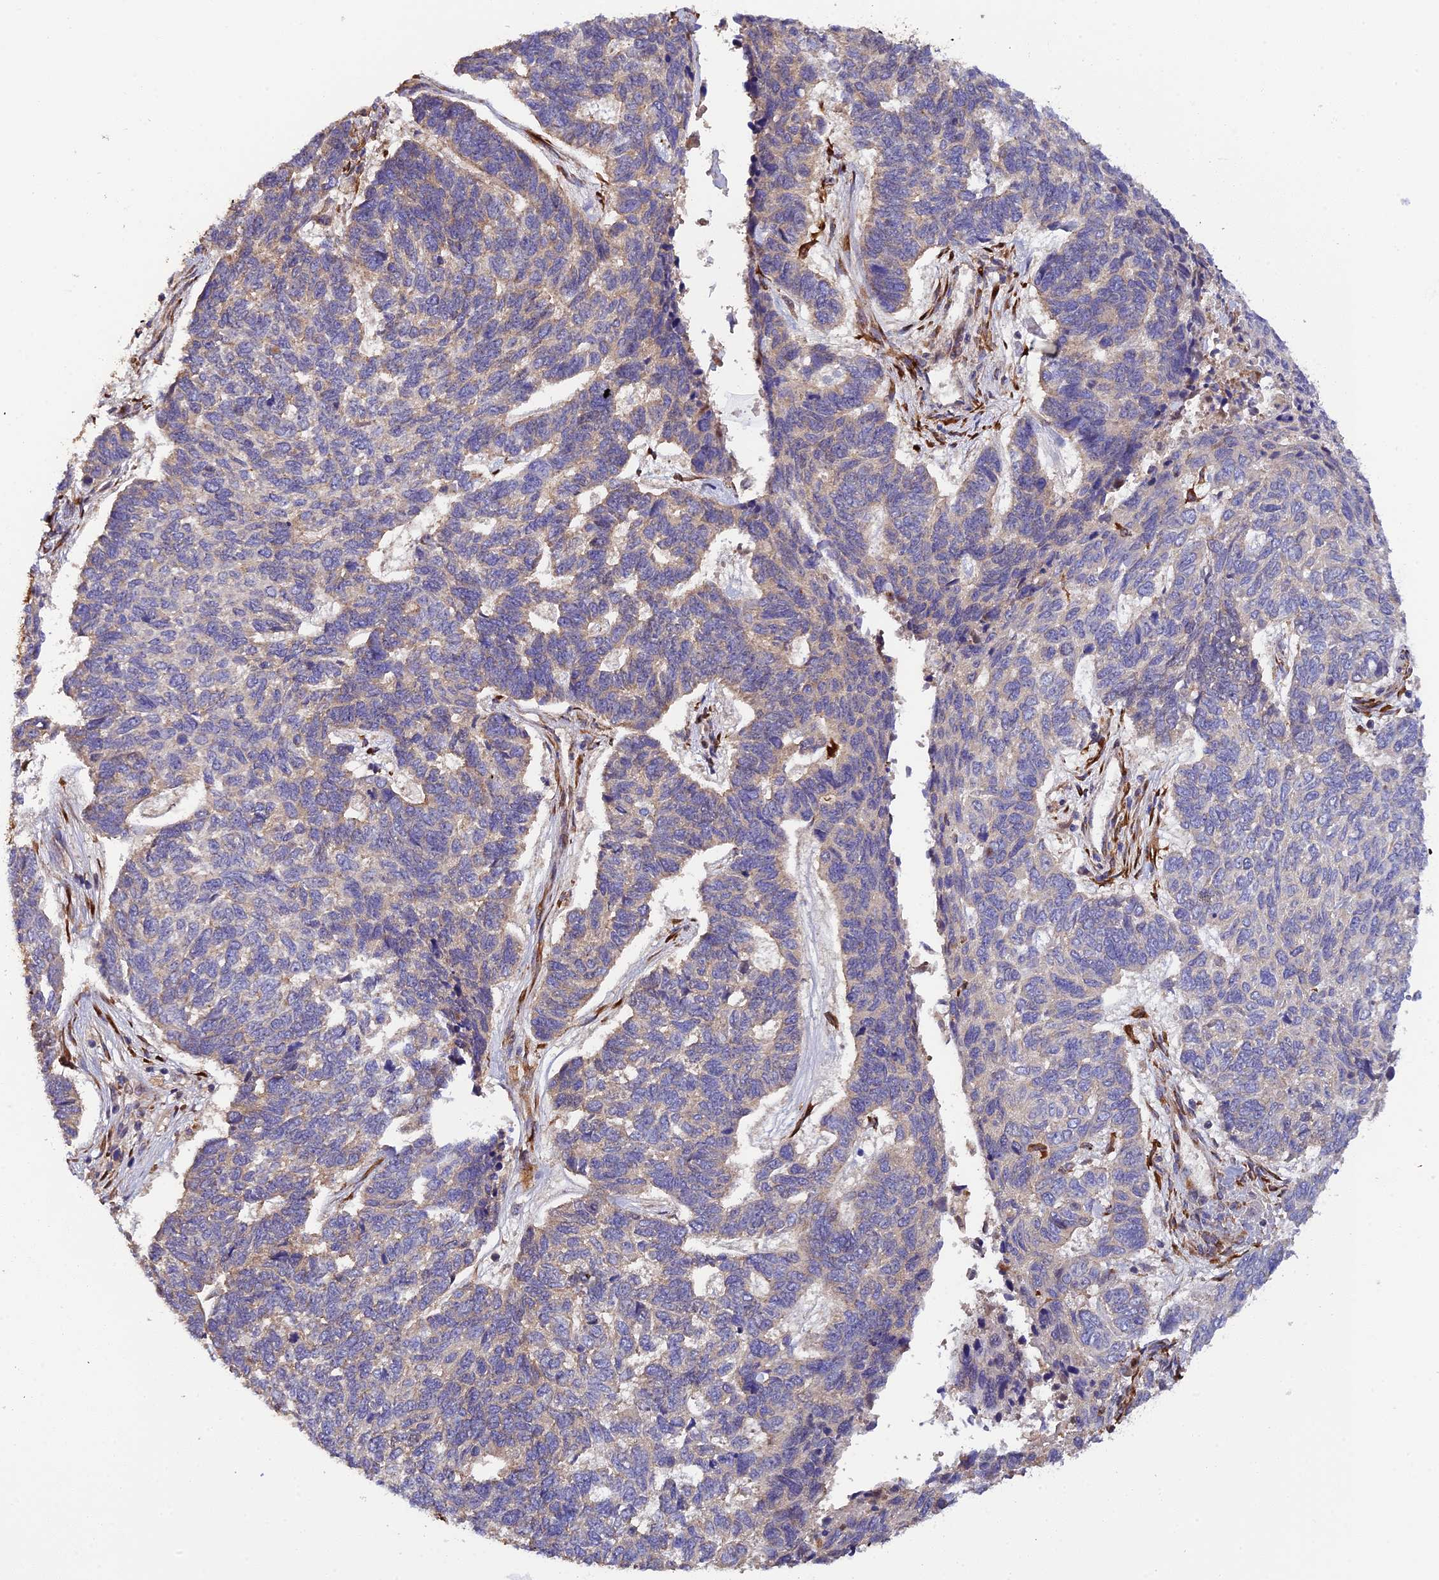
{"staining": {"intensity": "weak", "quantity": "<25%", "location": "cytoplasmic/membranous"}, "tissue": "skin cancer", "cell_type": "Tumor cells", "image_type": "cancer", "snomed": [{"axis": "morphology", "description": "Basal cell carcinoma"}, {"axis": "topography", "description": "Skin"}], "caption": "This is an immunohistochemistry micrograph of human skin basal cell carcinoma. There is no staining in tumor cells.", "gene": "P3H3", "patient": {"sex": "female", "age": 65}}